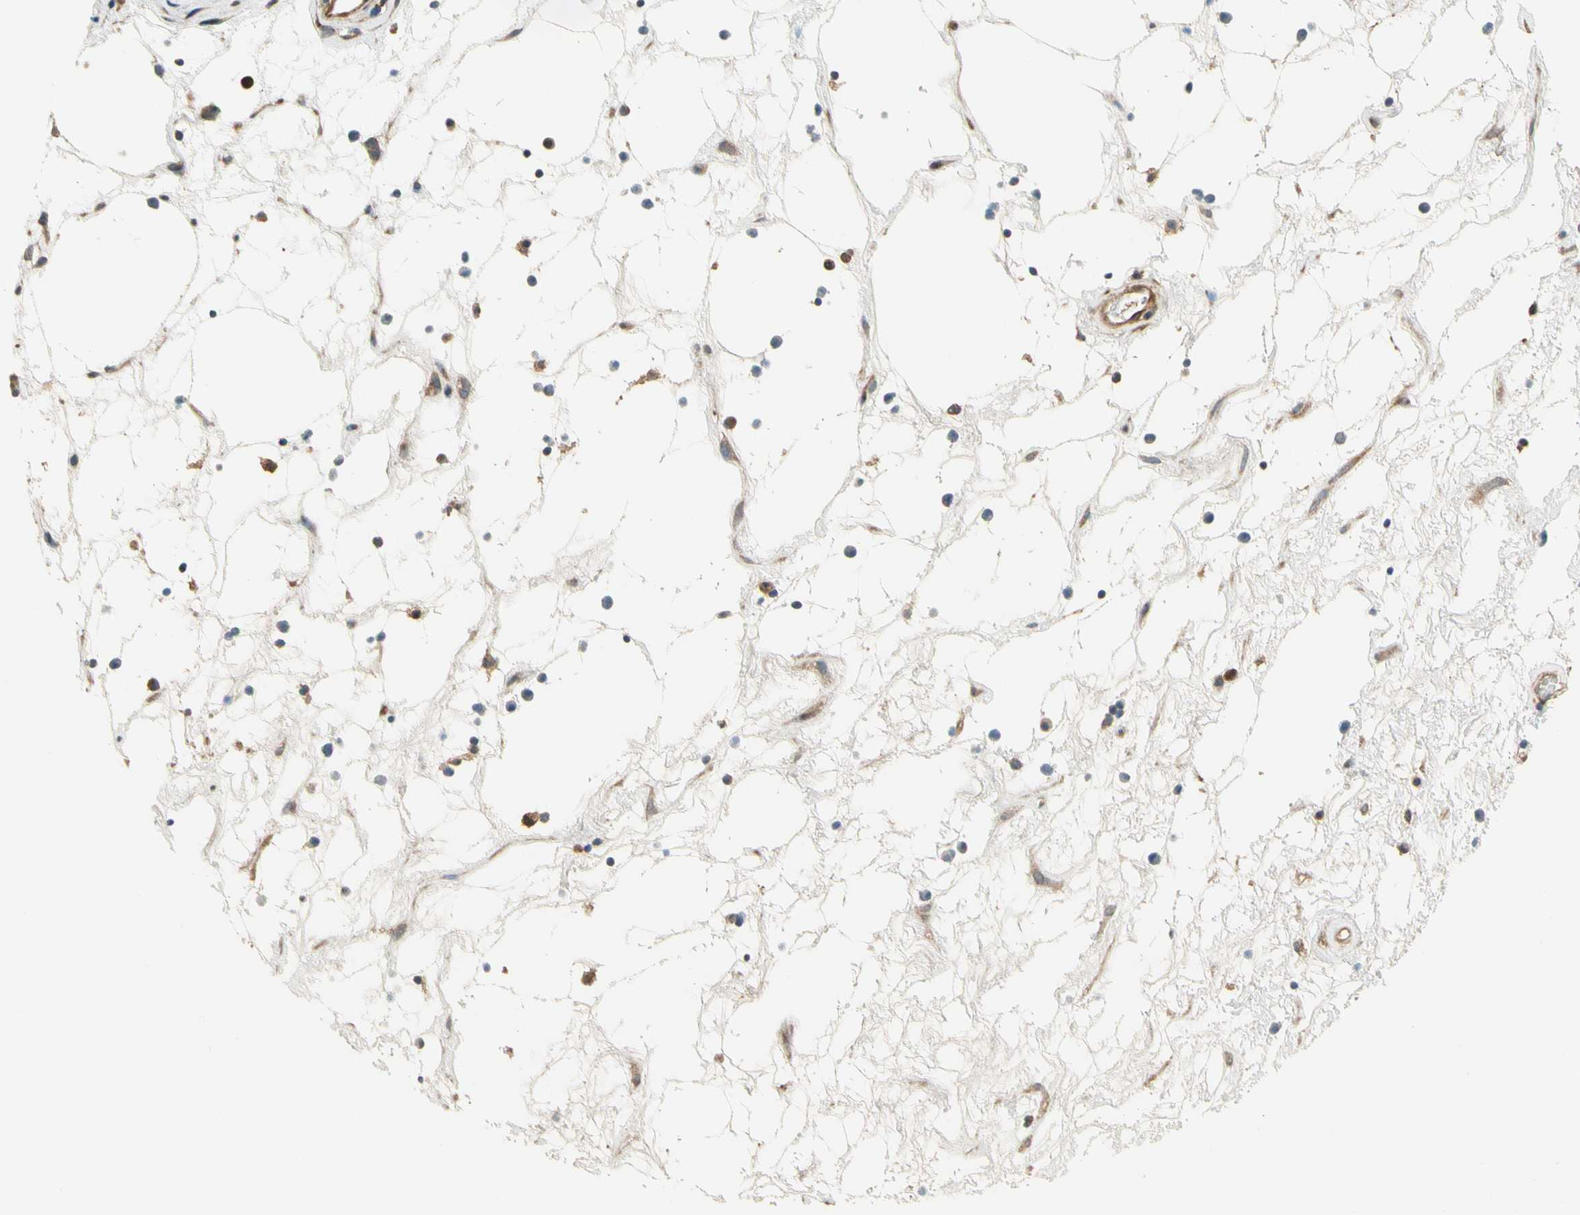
{"staining": {"intensity": "moderate", "quantity": ">75%", "location": "cytoplasmic/membranous"}, "tissue": "nasopharynx", "cell_type": "Respiratory epithelial cells", "image_type": "normal", "snomed": [{"axis": "morphology", "description": "Normal tissue, NOS"}, {"axis": "morphology", "description": "Inflammation, NOS"}, {"axis": "topography", "description": "Nasopharynx"}], "caption": "Protein expression analysis of benign nasopharynx shows moderate cytoplasmic/membranous staining in approximately >75% of respiratory epithelial cells. The staining was performed using DAB, with brown indicating positive protein expression. Nuclei are stained blue with hematoxylin.", "gene": "PARP14", "patient": {"sex": "male", "age": 48}}